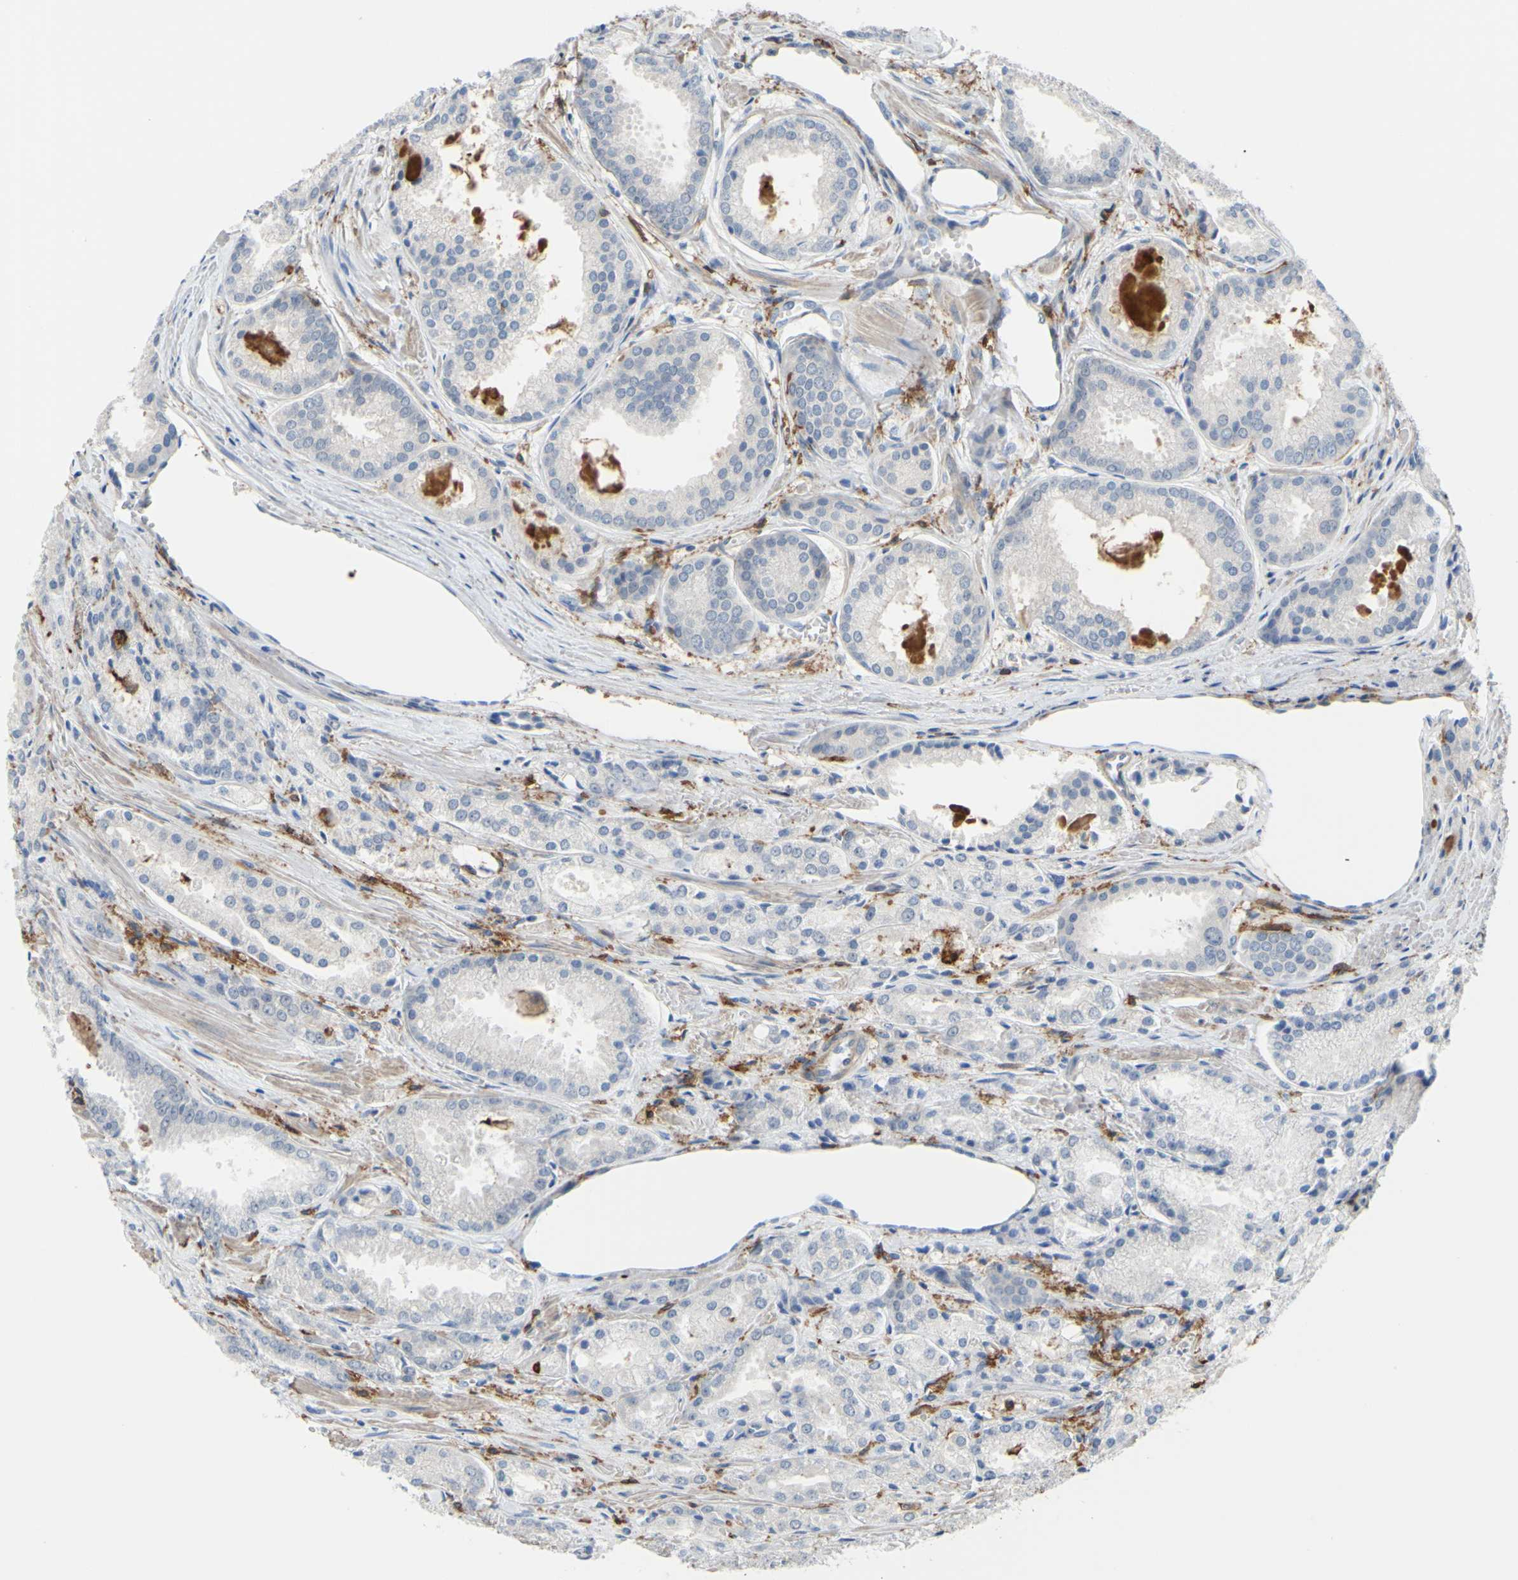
{"staining": {"intensity": "negative", "quantity": "none", "location": "none"}, "tissue": "prostate cancer", "cell_type": "Tumor cells", "image_type": "cancer", "snomed": [{"axis": "morphology", "description": "Adenocarcinoma, Low grade"}, {"axis": "topography", "description": "Prostate"}], "caption": "The histopathology image shows no staining of tumor cells in prostate low-grade adenocarcinoma. (DAB immunohistochemistry (IHC) visualized using brightfield microscopy, high magnification).", "gene": "FCGR2A", "patient": {"sex": "male", "age": 64}}